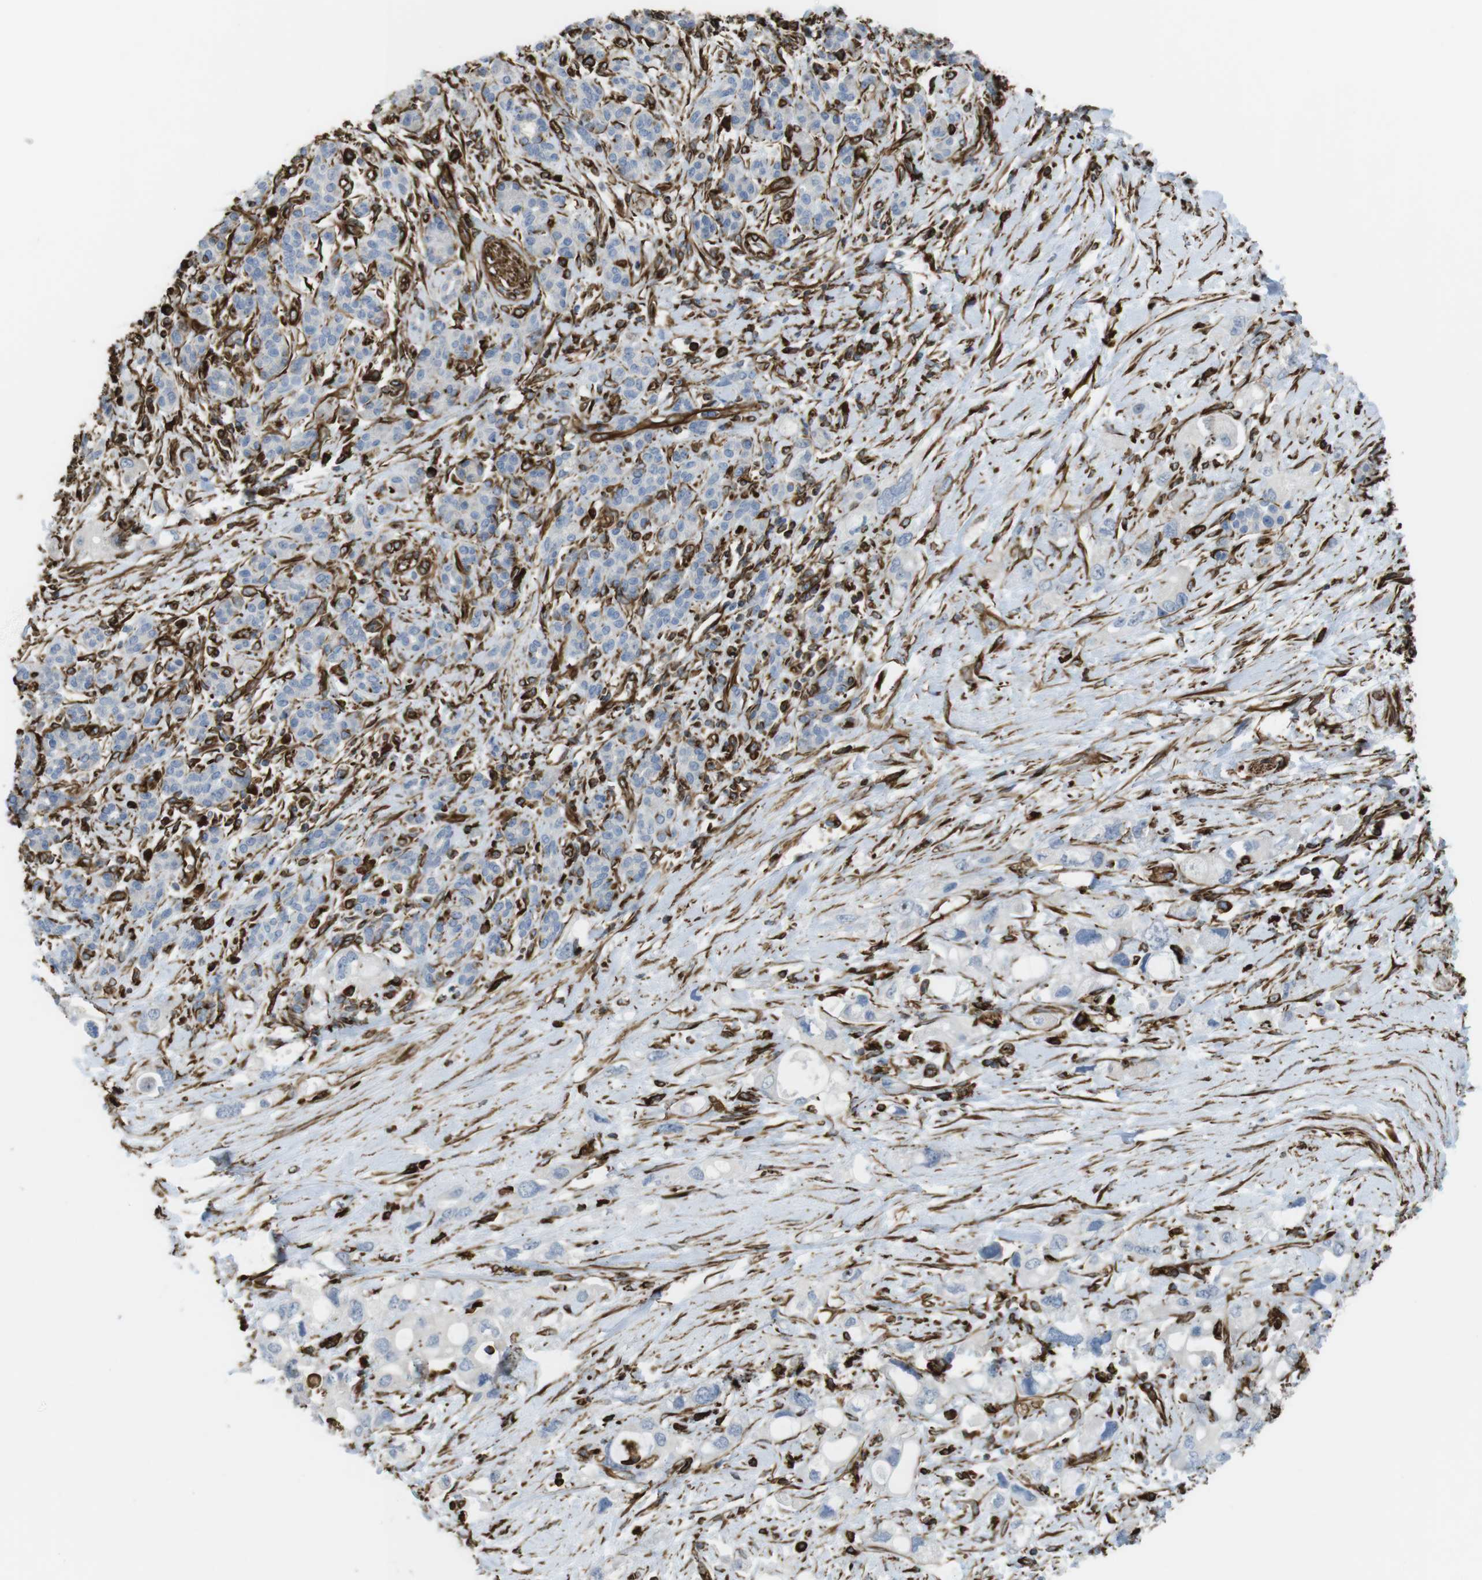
{"staining": {"intensity": "negative", "quantity": "none", "location": "none"}, "tissue": "pancreatic cancer", "cell_type": "Tumor cells", "image_type": "cancer", "snomed": [{"axis": "morphology", "description": "Adenocarcinoma, NOS"}, {"axis": "topography", "description": "Pancreas"}], "caption": "This is a micrograph of immunohistochemistry (IHC) staining of pancreatic cancer (adenocarcinoma), which shows no staining in tumor cells. (Brightfield microscopy of DAB (3,3'-diaminobenzidine) immunohistochemistry at high magnification).", "gene": "RALGPS1", "patient": {"sex": "female", "age": 56}}